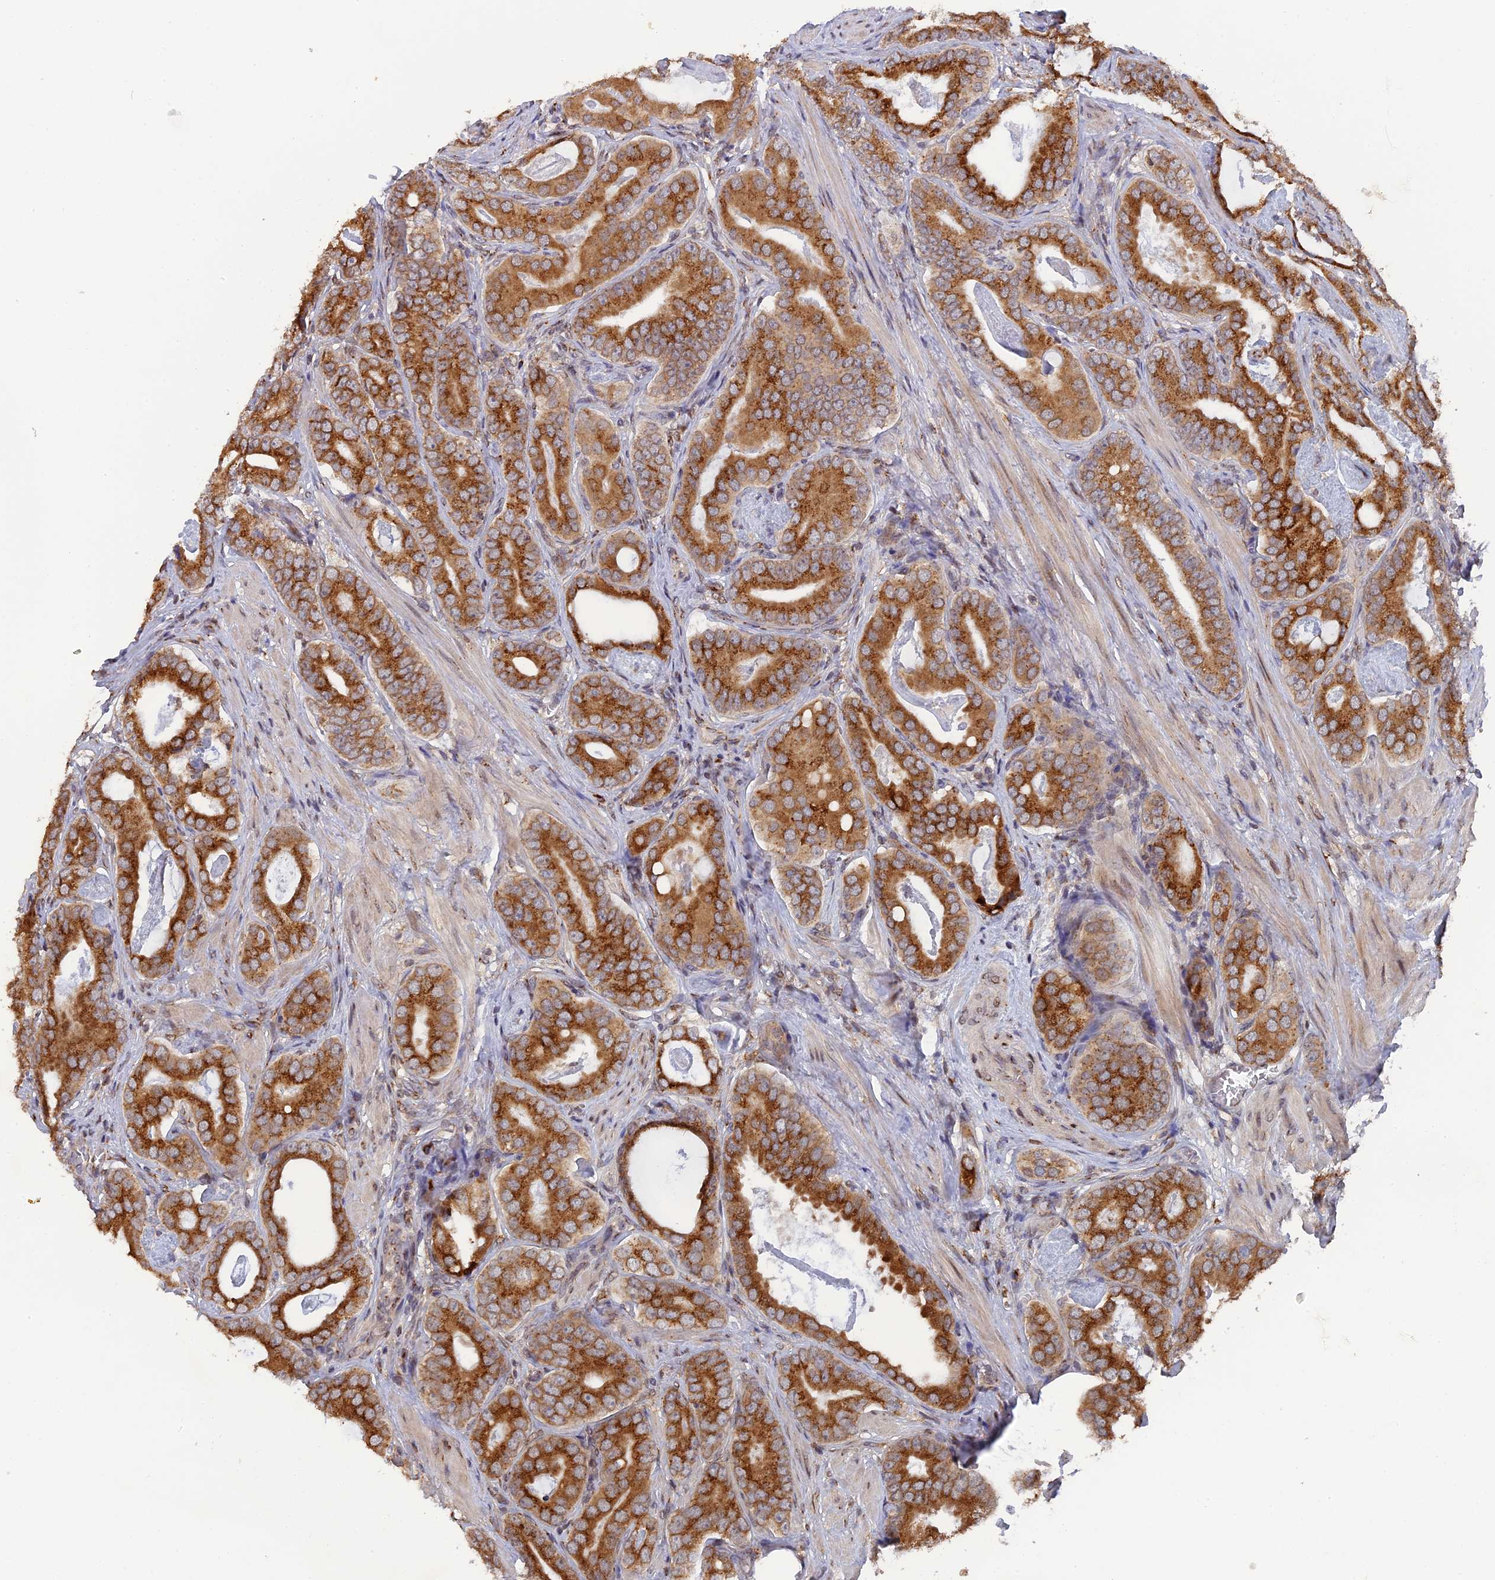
{"staining": {"intensity": "strong", "quantity": ">75%", "location": "cytoplasmic/membranous"}, "tissue": "prostate cancer", "cell_type": "Tumor cells", "image_type": "cancer", "snomed": [{"axis": "morphology", "description": "Adenocarcinoma, Low grade"}, {"axis": "topography", "description": "Prostate"}], "caption": "A brown stain highlights strong cytoplasmic/membranous expression of a protein in human prostate cancer tumor cells. (brown staining indicates protein expression, while blue staining denotes nuclei).", "gene": "SNX17", "patient": {"sex": "male", "age": 71}}